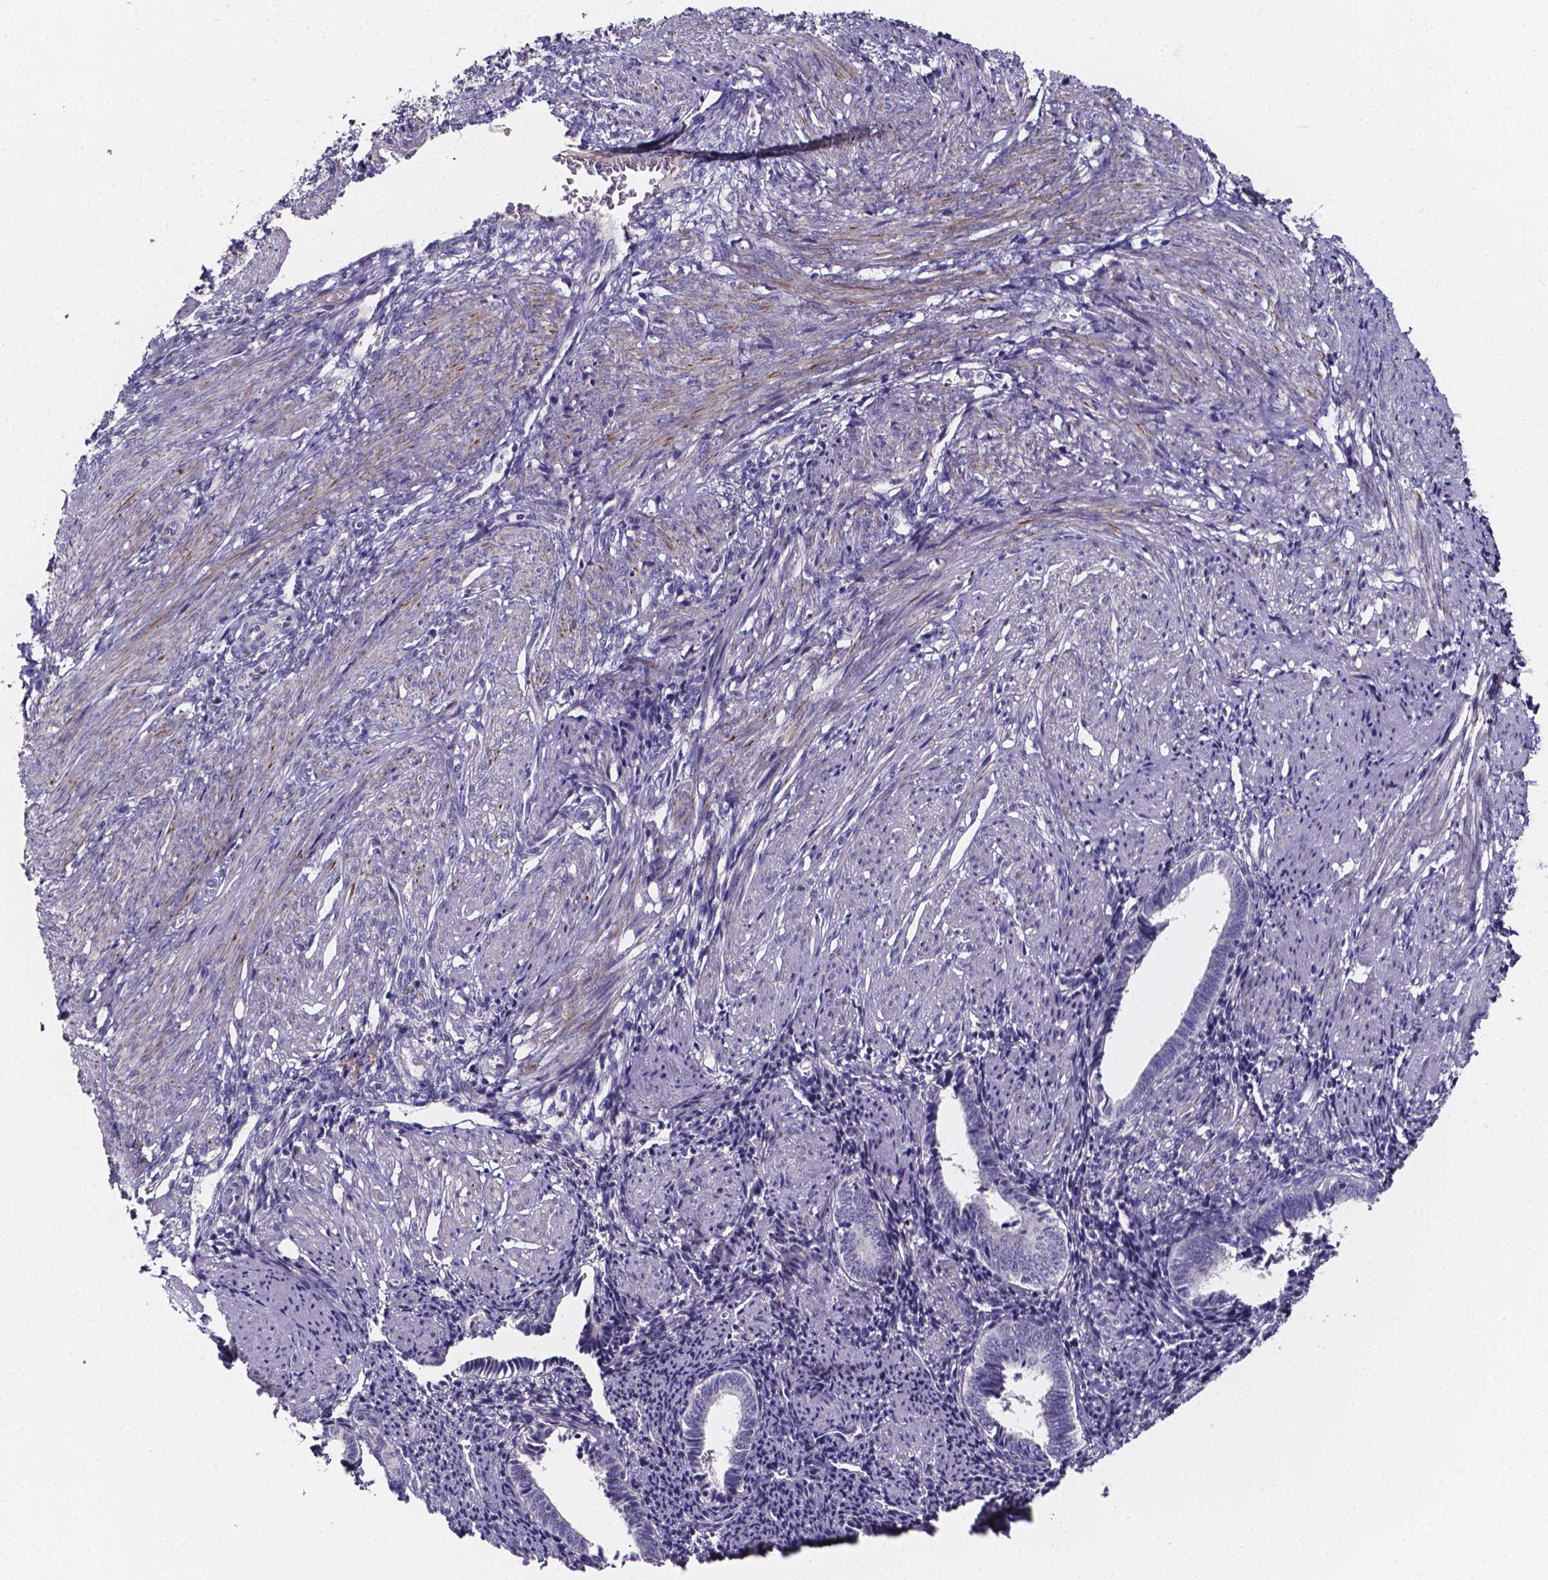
{"staining": {"intensity": "negative", "quantity": "none", "location": "none"}, "tissue": "endometrium", "cell_type": "Cells in endometrial stroma", "image_type": "normal", "snomed": [{"axis": "morphology", "description": "Normal tissue, NOS"}, {"axis": "topography", "description": "Endometrium"}], "caption": "Immunohistochemistry (IHC) histopathology image of unremarkable endometrium stained for a protein (brown), which demonstrates no staining in cells in endometrial stroma.", "gene": "SPOCD1", "patient": {"sex": "female", "age": 42}}